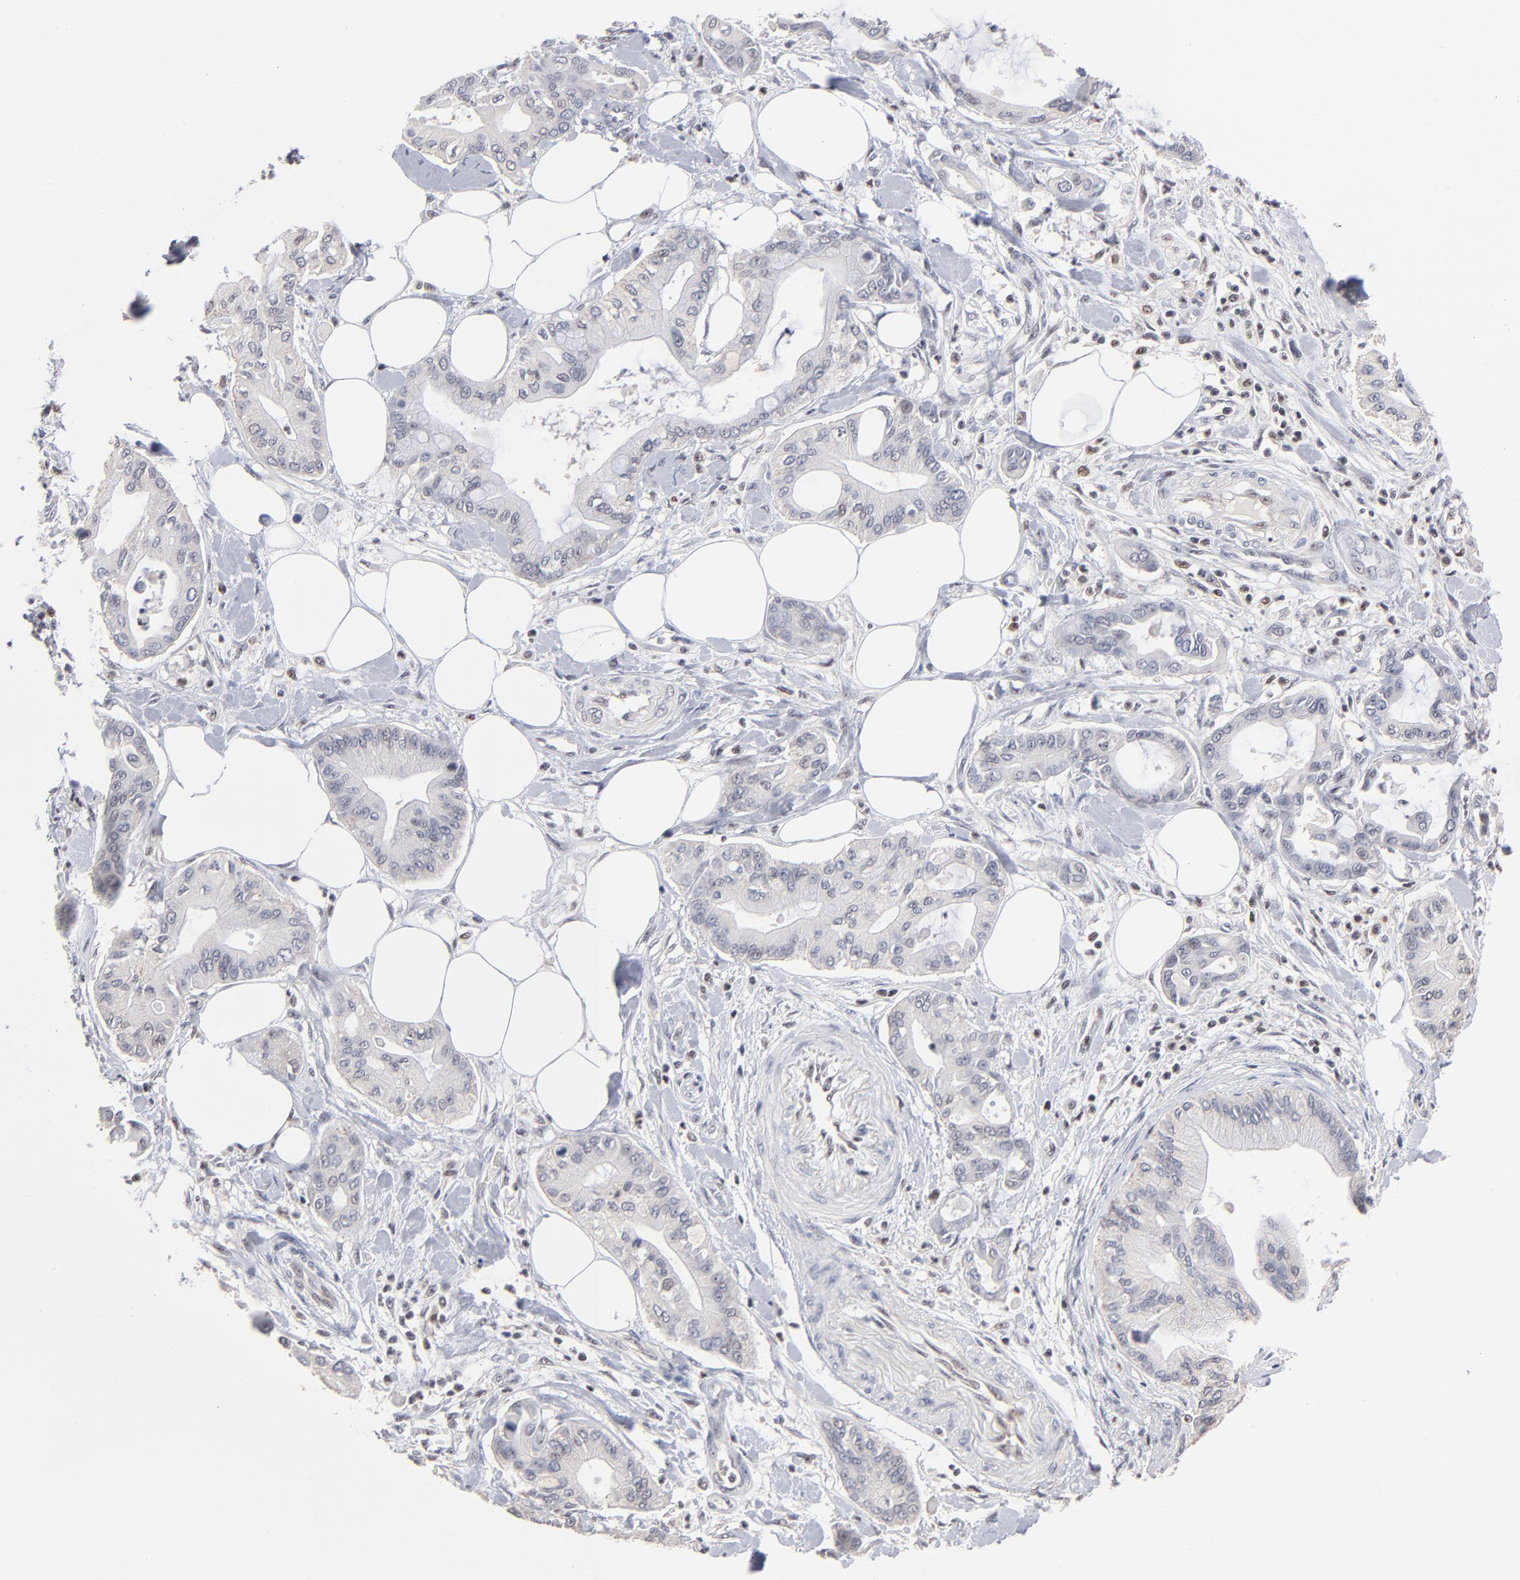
{"staining": {"intensity": "negative", "quantity": "none", "location": "none"}, "tissue": "pancreatic cancer", "cell_type": "Tumor cells", "image_type": "cancer", "snomed": [{"axis": "morphology", "description": "Adenocarcinoma, NOS"}, {"axis": "morphology", "description": "Adenocarcinoma, metastatic, NOS"}, {"axis": "topography", "description": "Lymph node"}, {"axis": "topography", "description": "Pancreas"}, {"axis": "topography", "description": "Duodenum"}], "caption": "A micrograph of human metastatic adenocarcinoma (pancreatic) is negative for staining in tumor cells. The staining was performed using DAB to visualize the protein expression in brown, while the nuclei were stained in blue with hematoxylin (Magnification: 20x).", "gene": "MAX", "patient": {"sex": "female", "age": 64}}